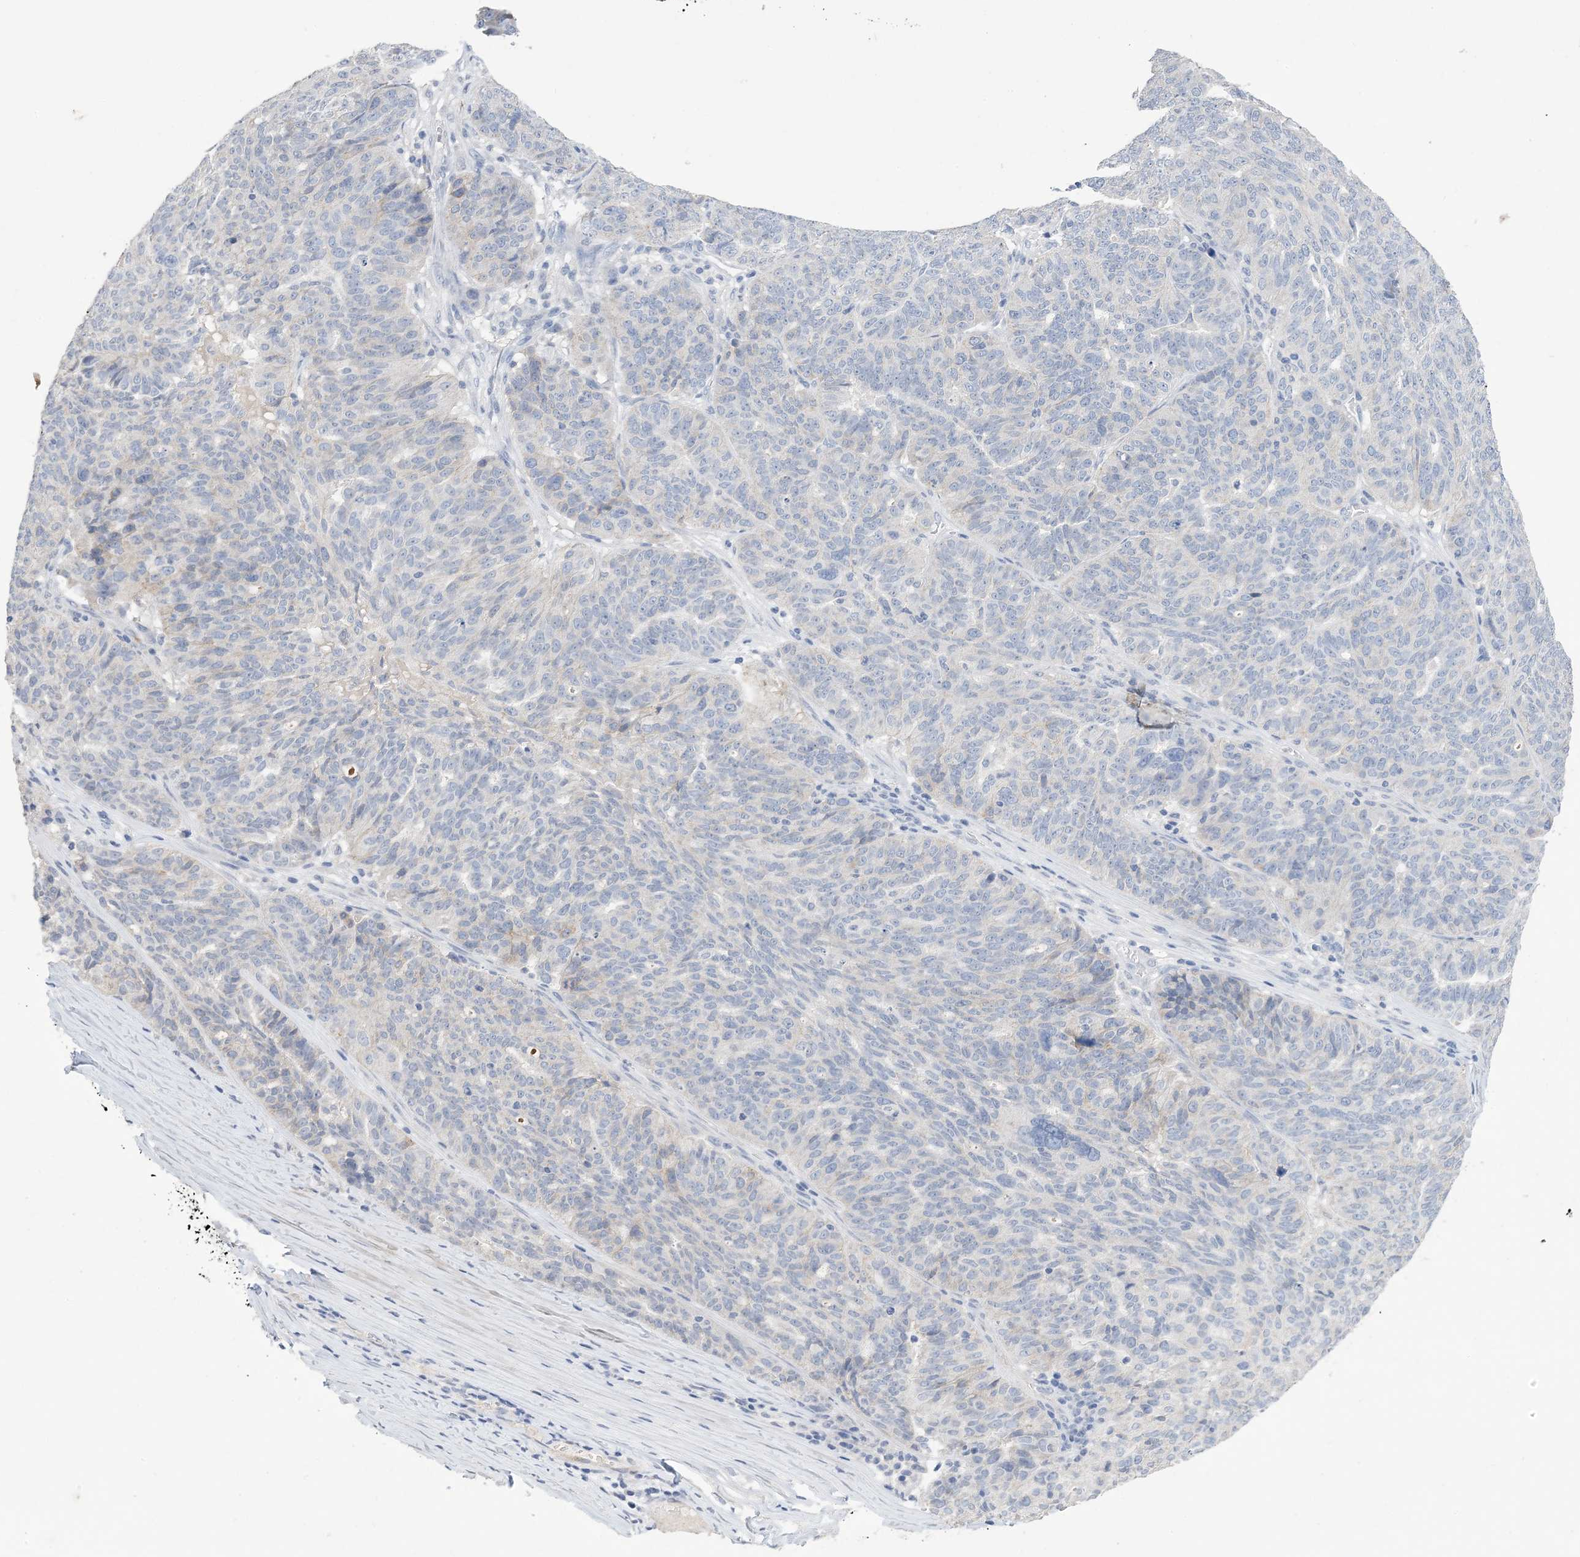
{"staining": {"intensity": "negative", "quantity": "none", "location": "none"}, "tissue": "ovarian cancer", "cell_type": "Tumor cells", "image_type": "cancer", "snomed": [{"axis": "morphology", "description": "Cystadenocarcinoma, serous, NOS"}, {"axis": "topography", "description": "Ovary"}], "caption": "A photomicrograph of human serous cystadenocarcinoma (ovarian) is negative for staining in tumor cells.", "gene": "DSC3", "patient": {"sex": "female", "age": 59}}